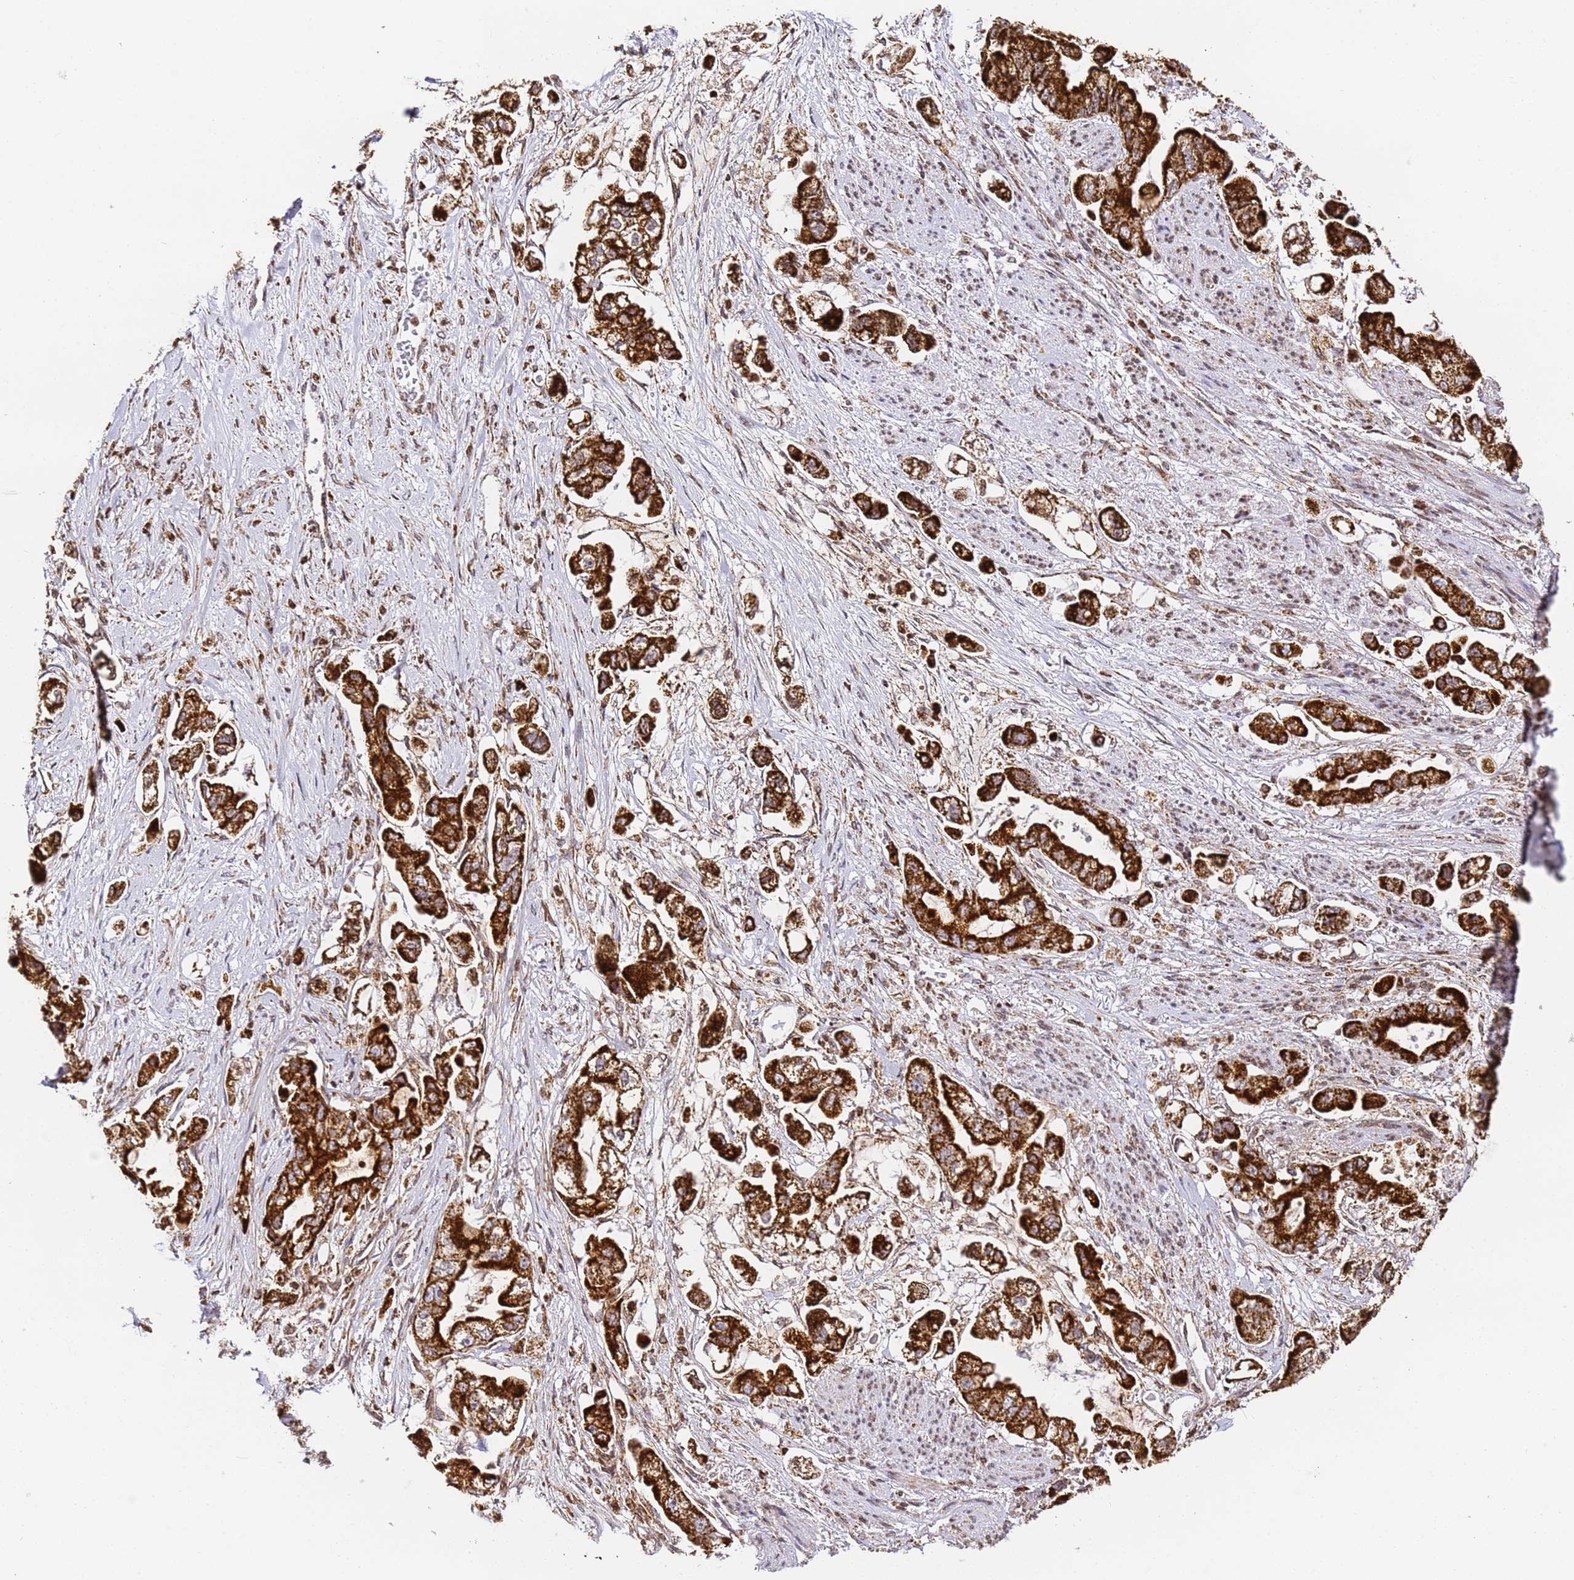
{"staining": {"intensity": "strong", "quantity": ">75%", "location": "cytoplasmic/membranous"}, "tissue": "stomach cancer", "cell_type": "Tumor cells", "image_type": "cancer", "snomed": [{"axis": "morphology", "description": "Adenocarcinoma, NOS"}, {"axis": "topography", "description": "Stomach"}], "caption": "IHC image of stomach cancer (adenocarcinoma) stained for a protein (brown), which exhibits high levels of strong cytoplasmic/membranous staining in approximately >75% of tumor cells.", "gene": "HSPE1", "patient": {"sex": "male", "age": 62}}